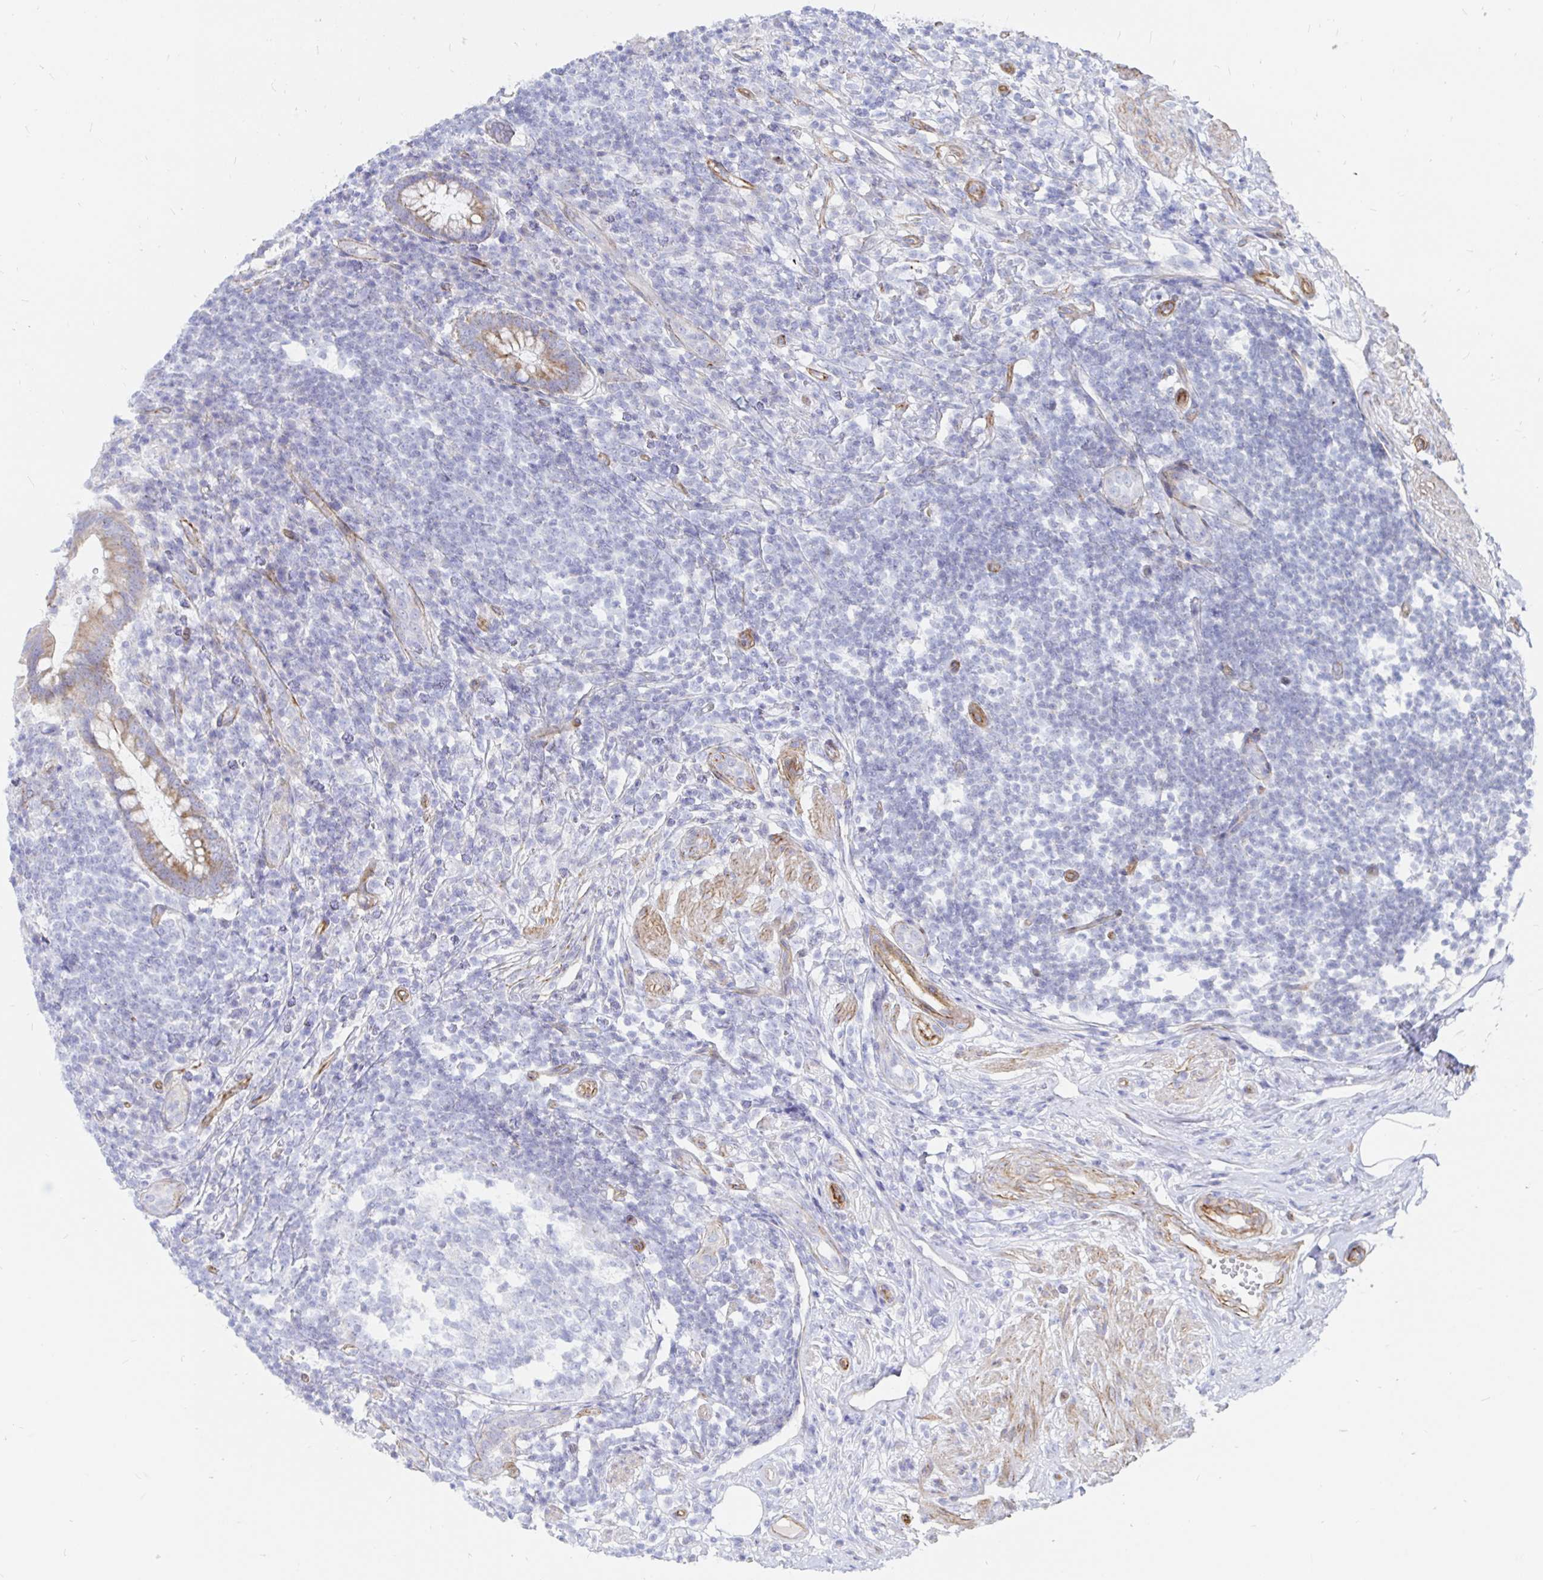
{"staining": {"intensity": "moderate", "quantity": "25%-75%", "location": "cytoplasmic/membranous"}, "tissue": "appendix", "cell_type": "Glandular cells", "image_type": "normal", "snomed": [{"axis": "morphology", "description": "Normal tissue, NOS"}, {"axis": "topography", "description": "Appendix"}], "caption": "Glandular cells display moderate cytoplasmic/membranous expression in about 25%-75% of cells in benign appendix. (DAB (3,3'-diaminobenzidine) IHC with brightfield microscopy, high magnification).", "gene": "COX16", "patient": {"sex": "female", "age": 56}}